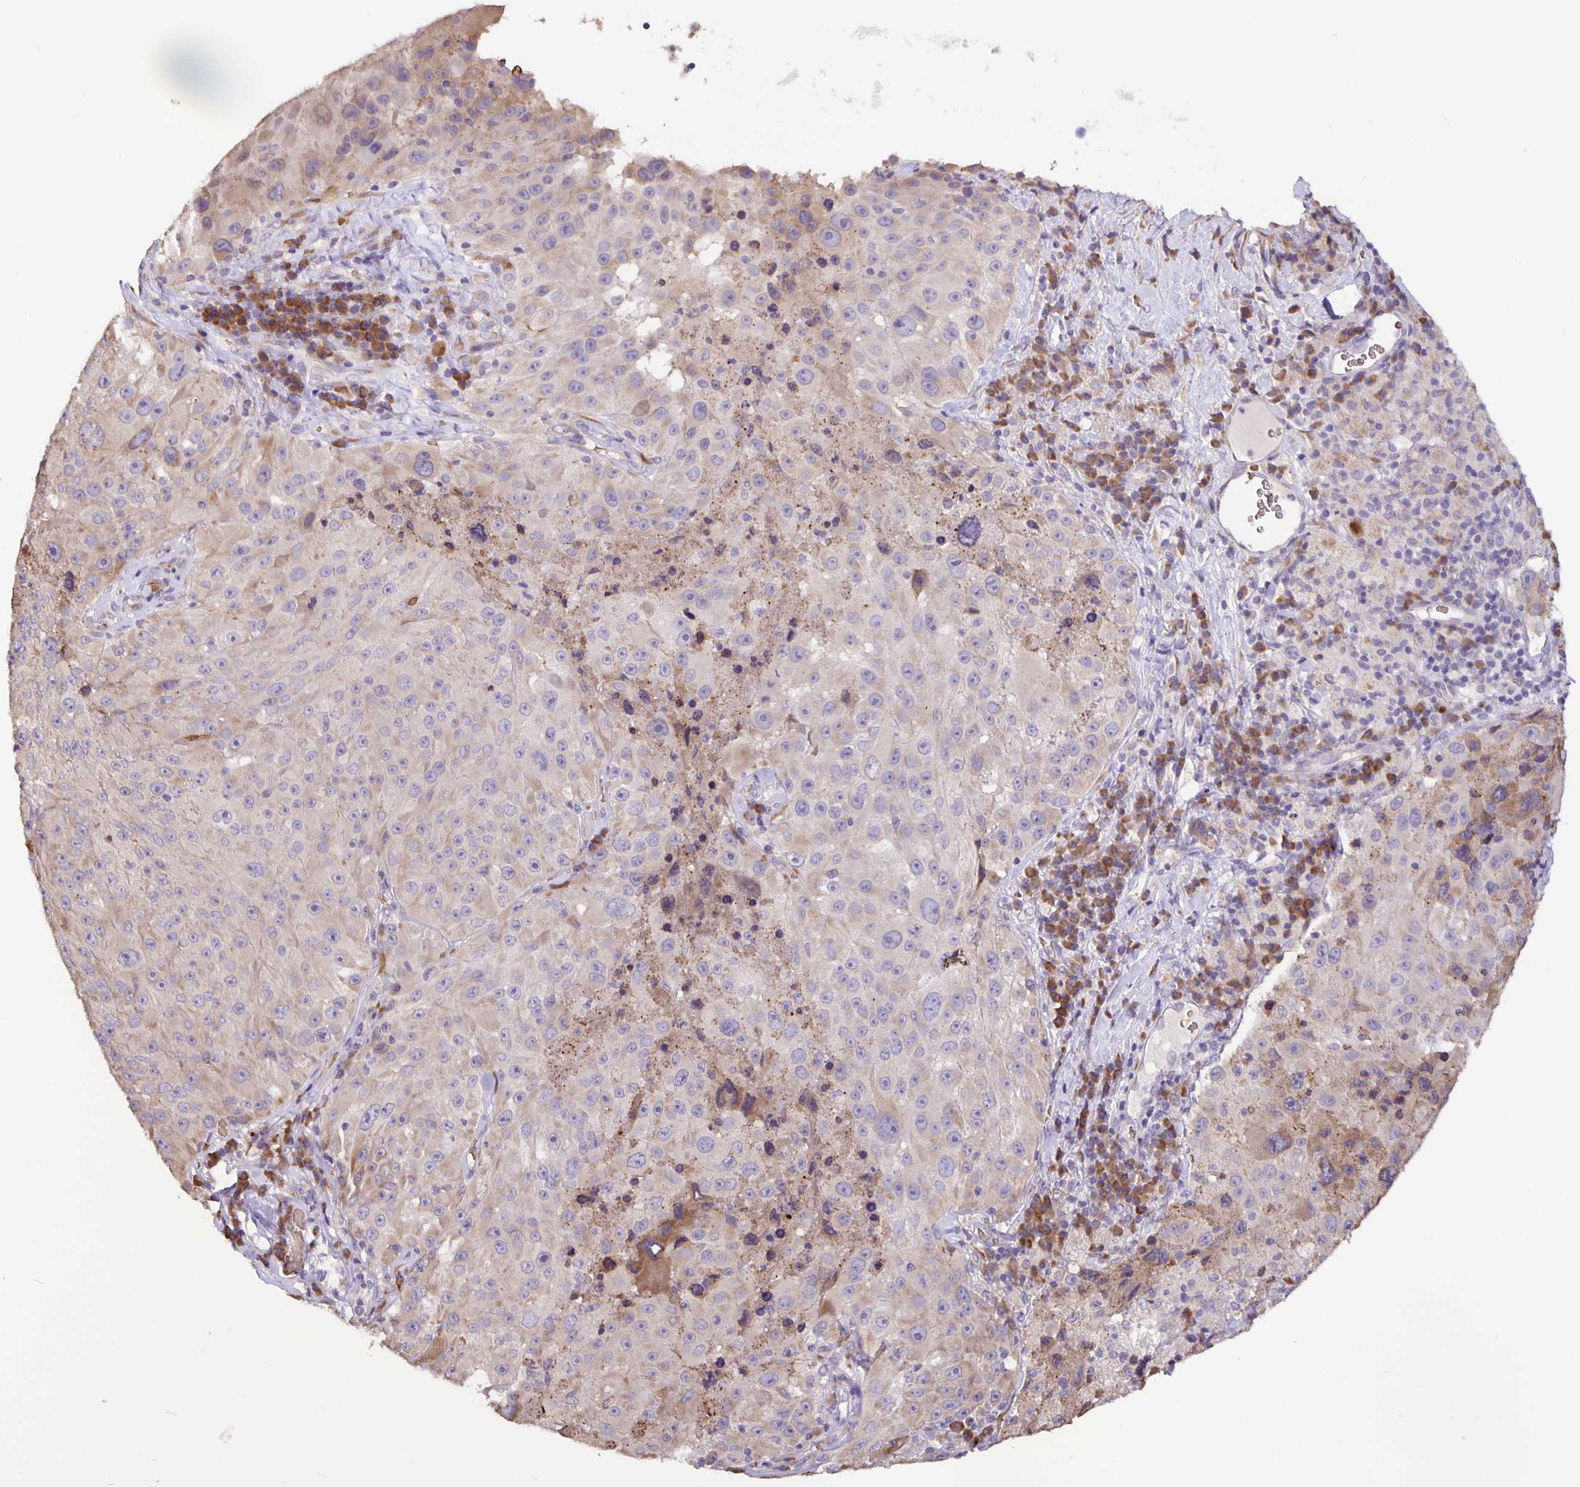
{"staining": {"intensity": "negative", "quantity": "none", "location": "none"}, "tissue": "melanoma", "cell_type": "Tumor cells", "image_type": "cancer", "snomed": [{"axis": "morphology", "description": "Malignant melanoma, Metastatic site"}, {"axis": "topography", "description": "Lymph node"}], "caption": "Immunohistochemistry (IHC) micrograph of neoplastic tissue: human malignant melanoma (metastatic site) stained with DAB (3,3'-diaminobenzidine) shows no significant protein expression in tumor cells.", "gene": "TMEM71", "patient": {"sex": "male", "age": 62}}